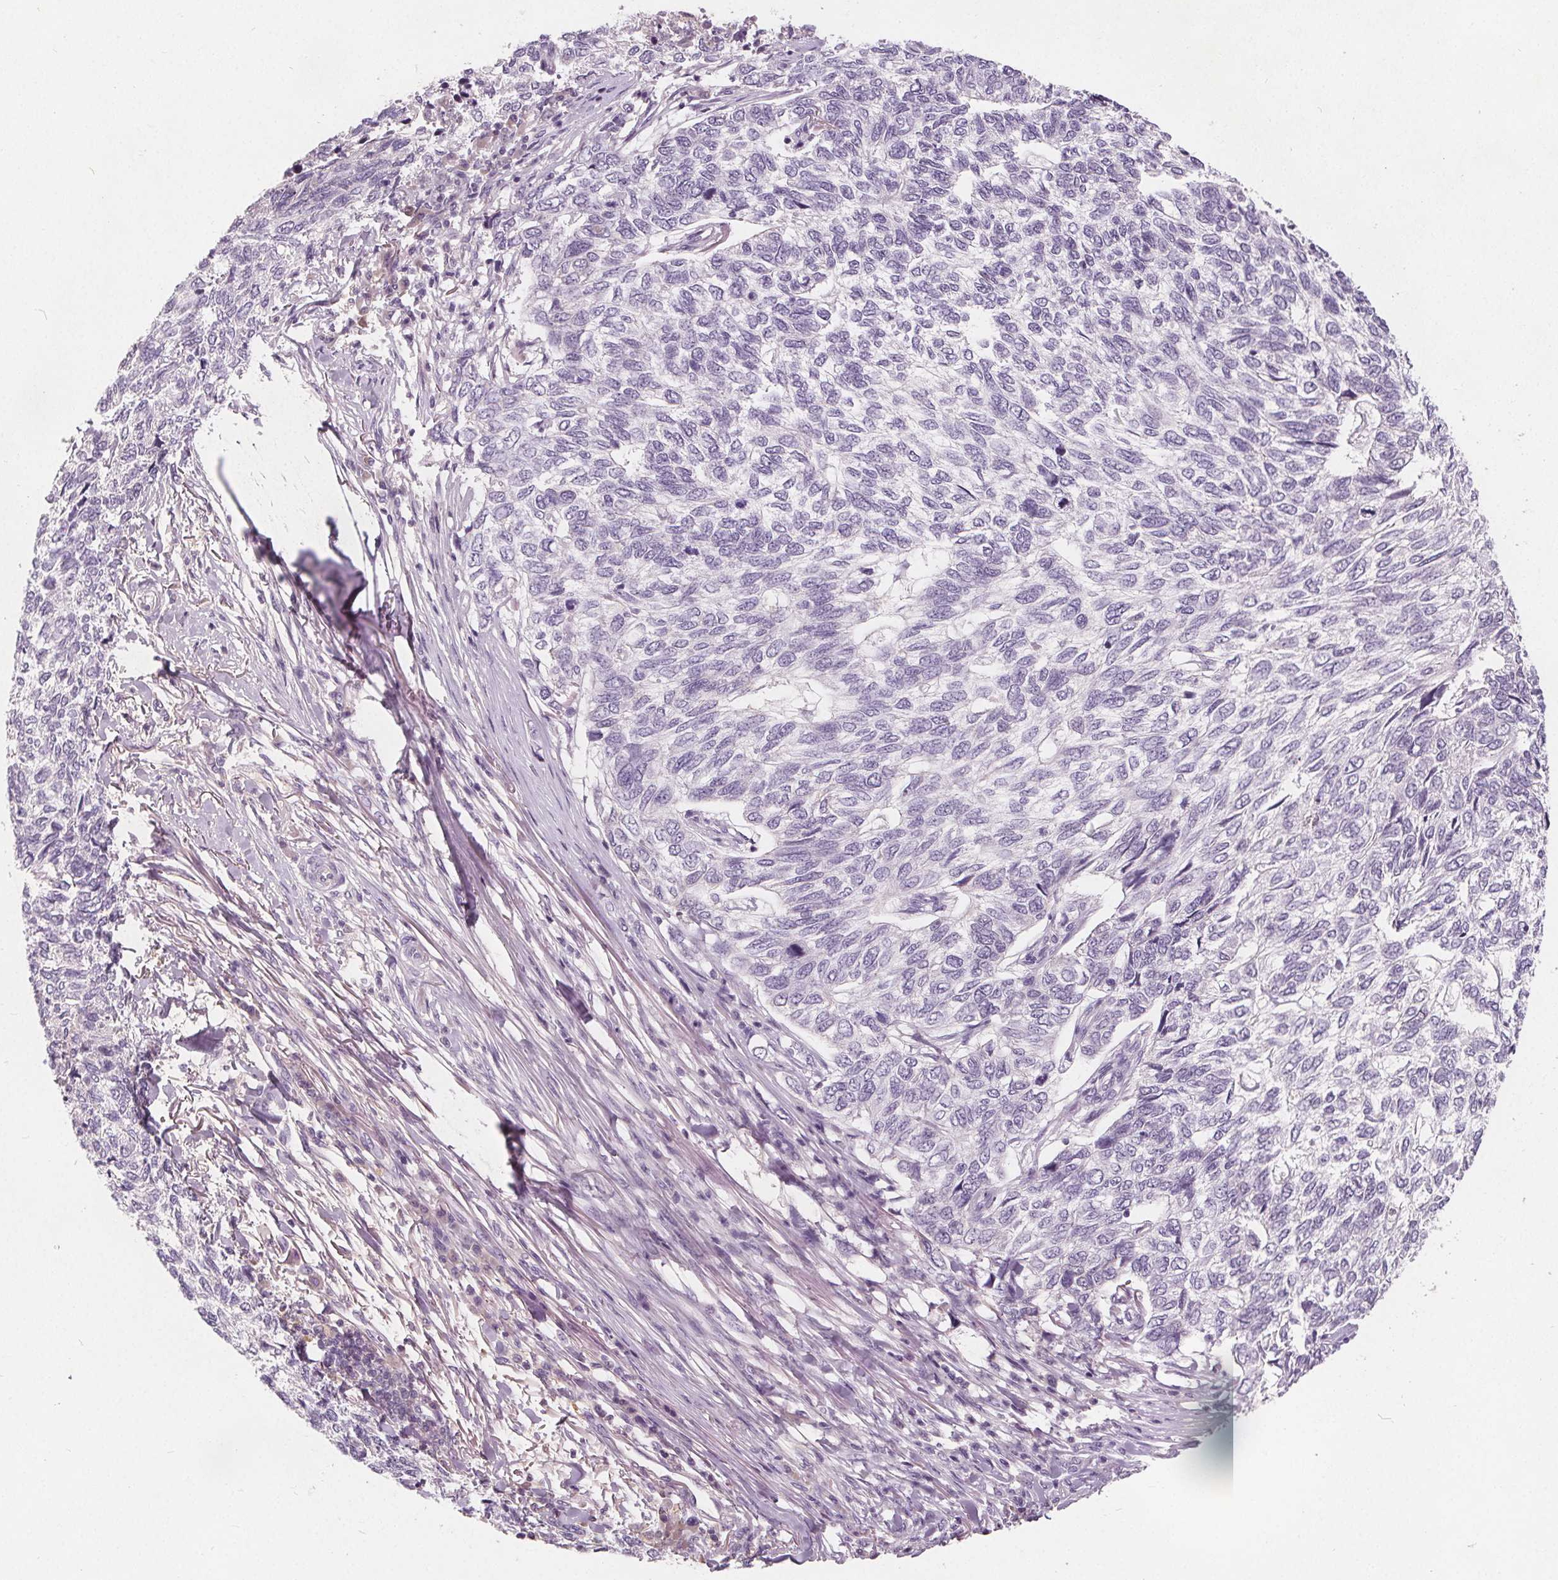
{"staining": {"intensity": "negative", "quantity": "none", "location": "none"}, "tissue": "skin cancer", "cell_type": "Tumor cells", "image_type": "cancer", "snomed": [{"axis": "morphology", "description": "Basal cell carcinoma"}, {"axis": "topography", "description": "Skin"}], "caption": "IHC of basal cell carcinoma (skin) exhibits no staining in tumor cells.", "gene": "PLA2G2E", "patient": {"sex": "female", "age": 65}}